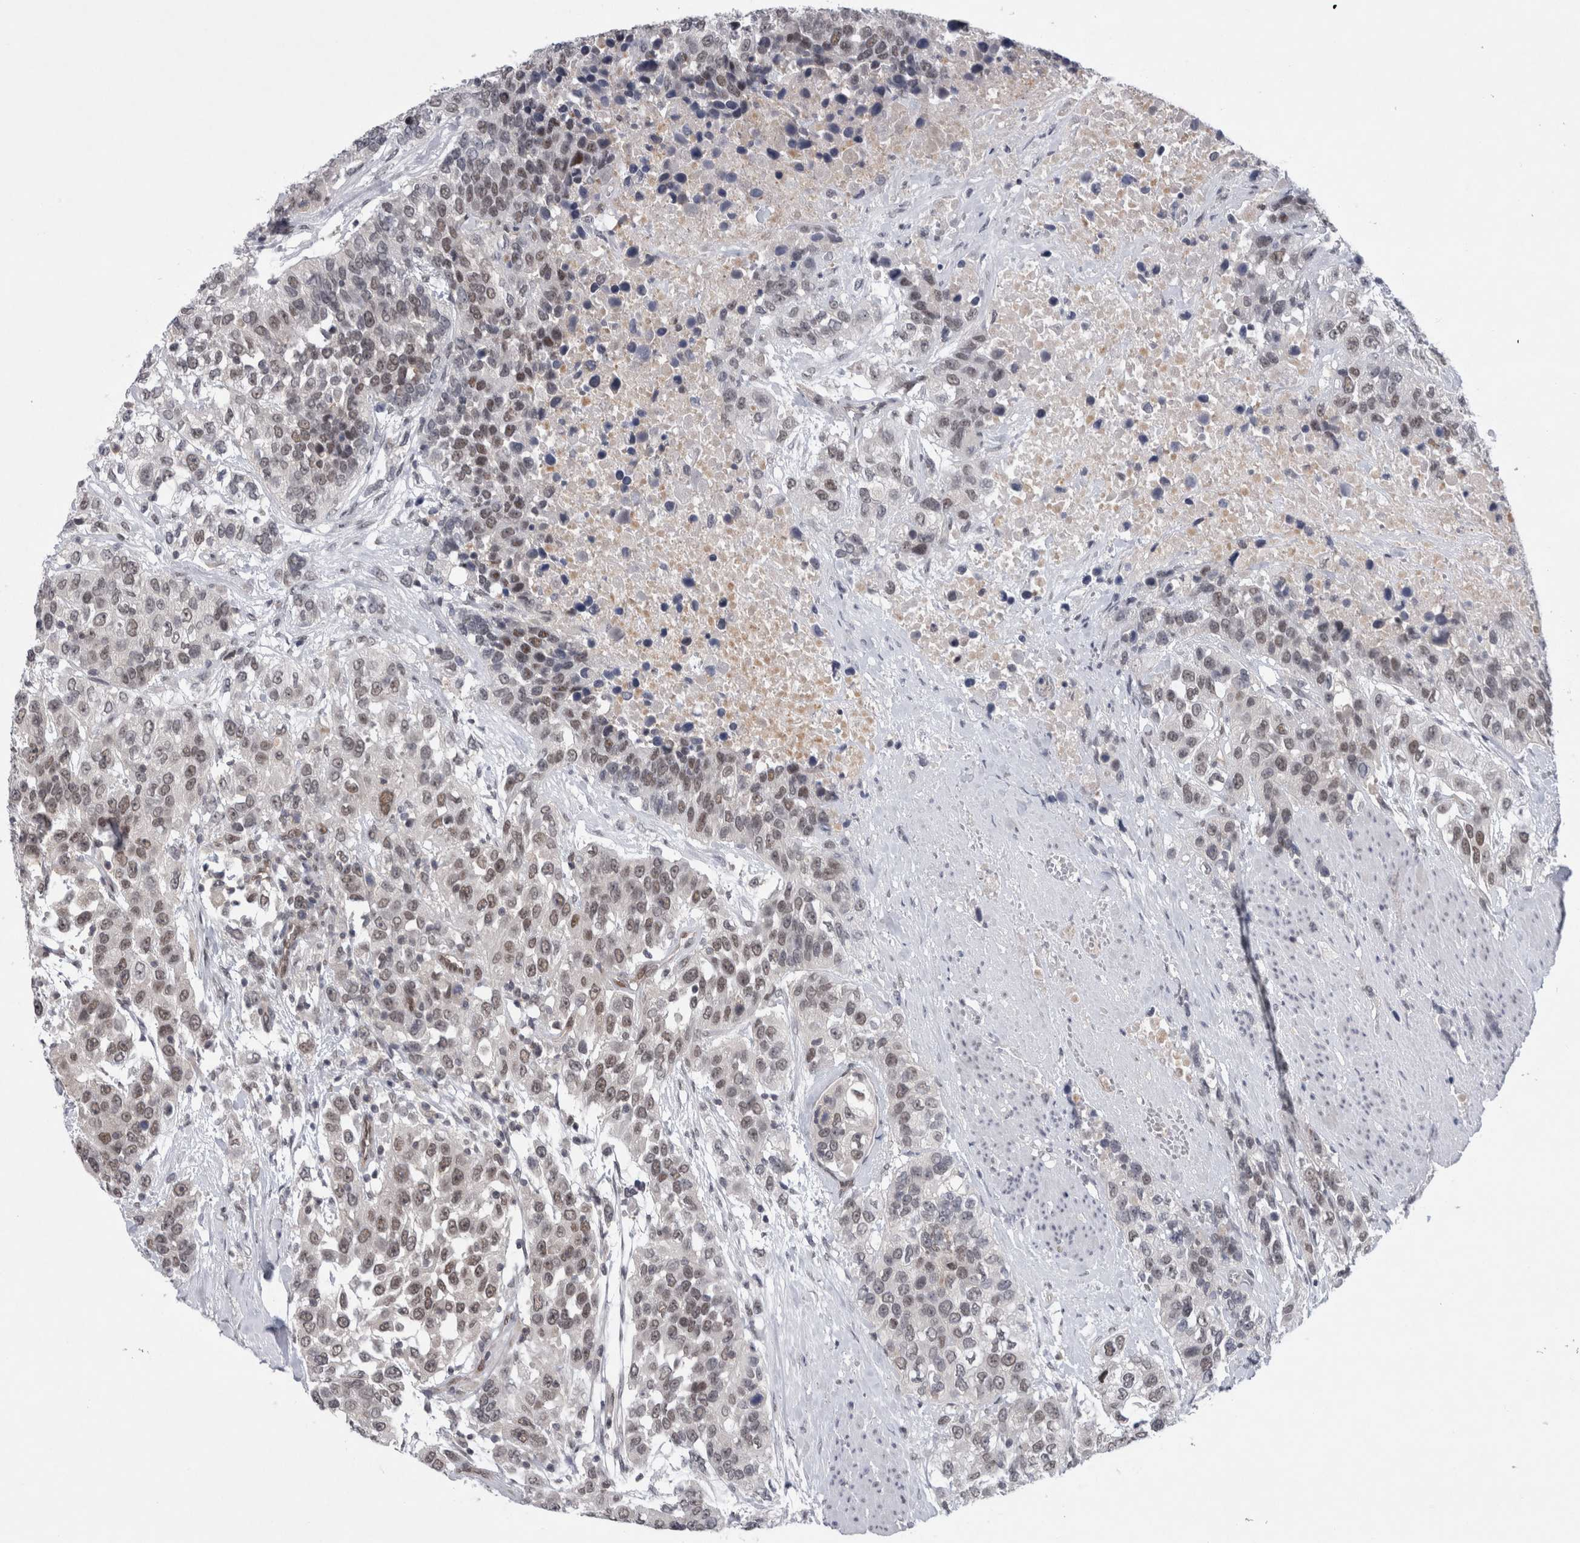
{"staining": {"intensity": "moderate", "quantity": ">75%", "location": "nuclear"}, "tissue": "urothelial cancer", "cell_type": "Tumor cells", "image_type": "cancer", "snomed": [{"axis": "morphology", "description": "Urothelial carcinoma, High grade"}, {"axis": "topography", "description": "Urinary bladder"}], "caption": "This micrograph demonstrates IHC staining of urothelial carcinoma (high-grade), with medium moderate nuclear positivity in approximately >75% of tumor cells.", "gene": "PSMB2", "patient": {"sex": "female", "age": 80}}